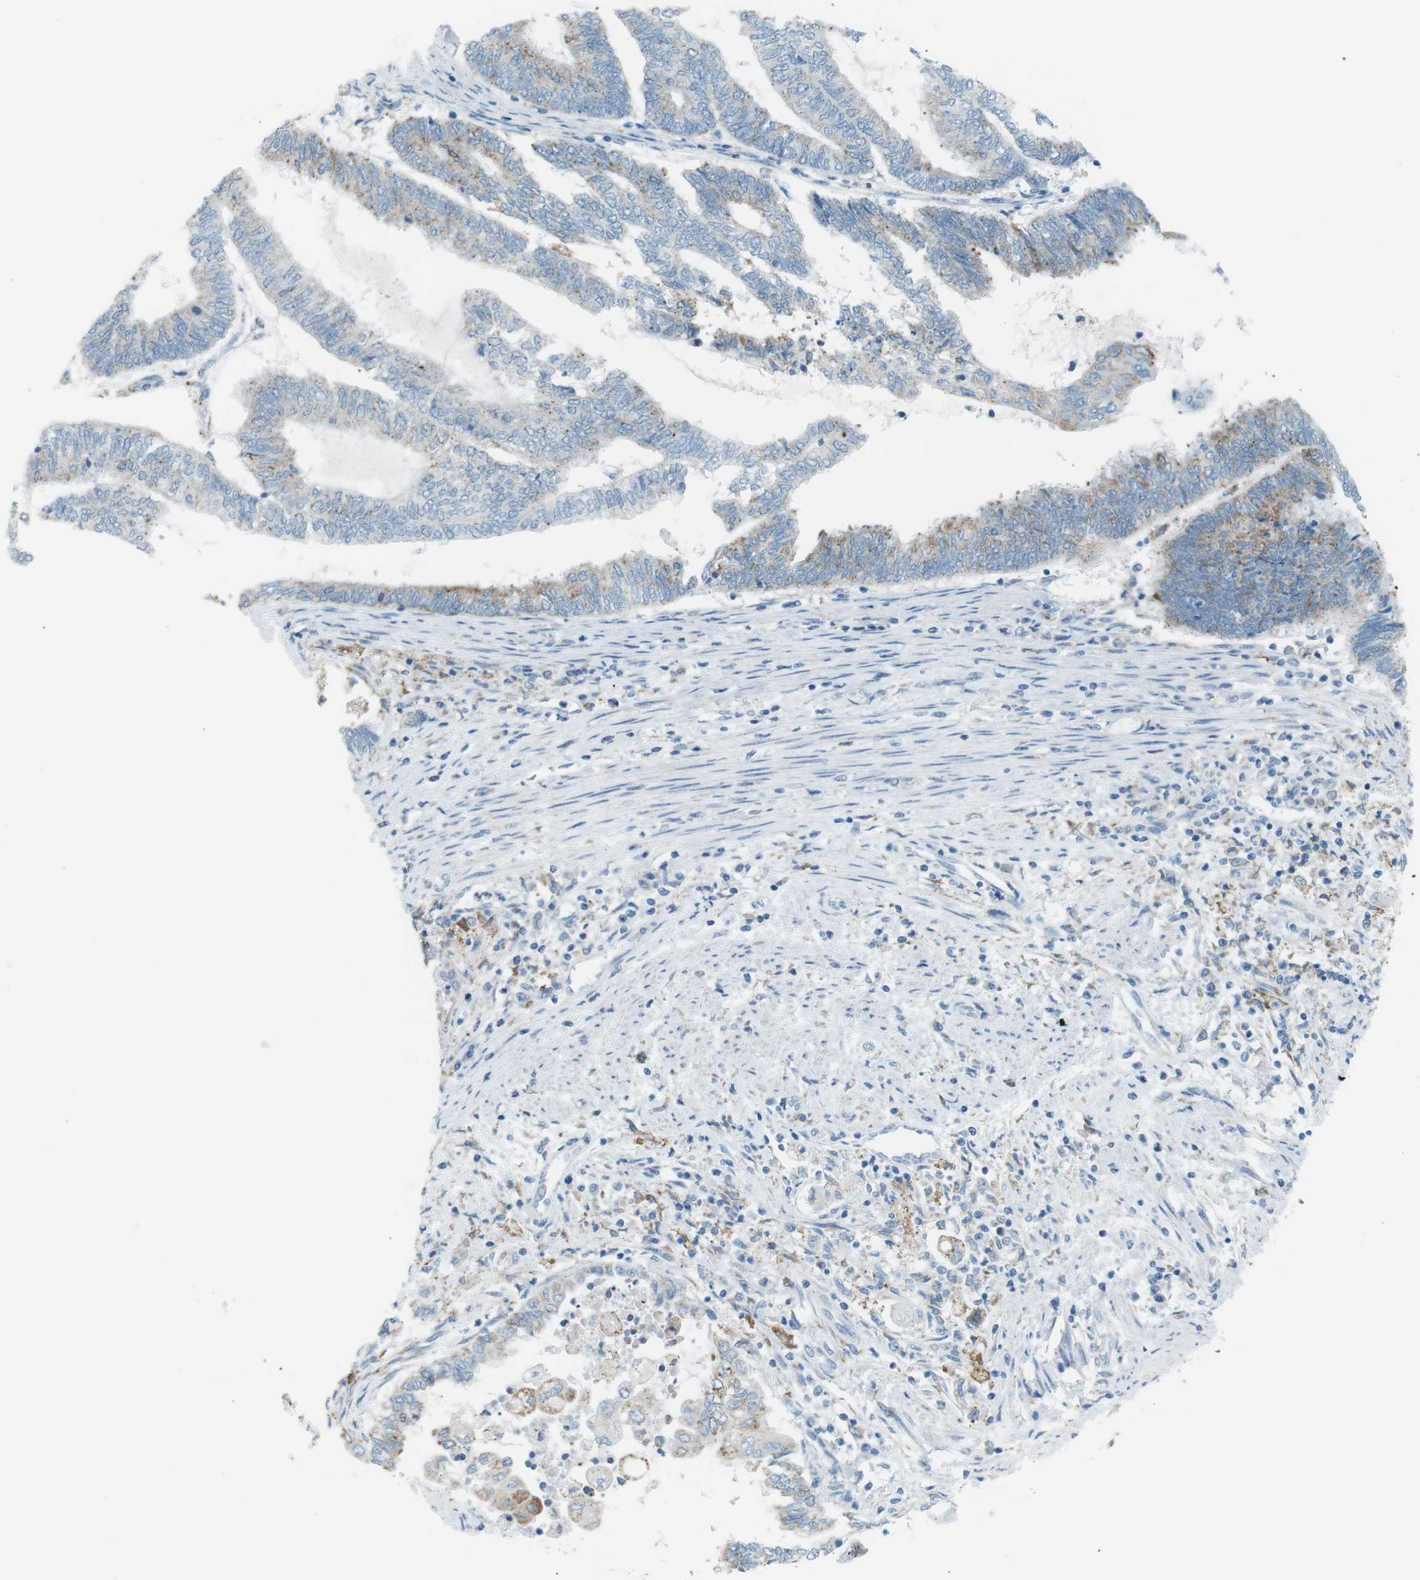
{"staining": {"intensity": "weak", "quantity": "<25%", "location": "cytoplasmic/membranous"}, "tissue": "endometrial cancer", "cell_type": "Tumor cells", "image_type": "cancer", "snomed": [{"axis": "morphology", "description": "Adenocarcinoma, NOS"}, {"axis": "topography", "description": "Uterus"}, {"axis": "topography", "description": "Endometrium"}], "caption": "The photomicrograph exhibits no staining of tumor cells in endometrial cancer. (Immunohistochemistry, brightfield microscopy, high magnification).", "gene": "VAMP1", "patient": {"sex": "female", "age": 70}}